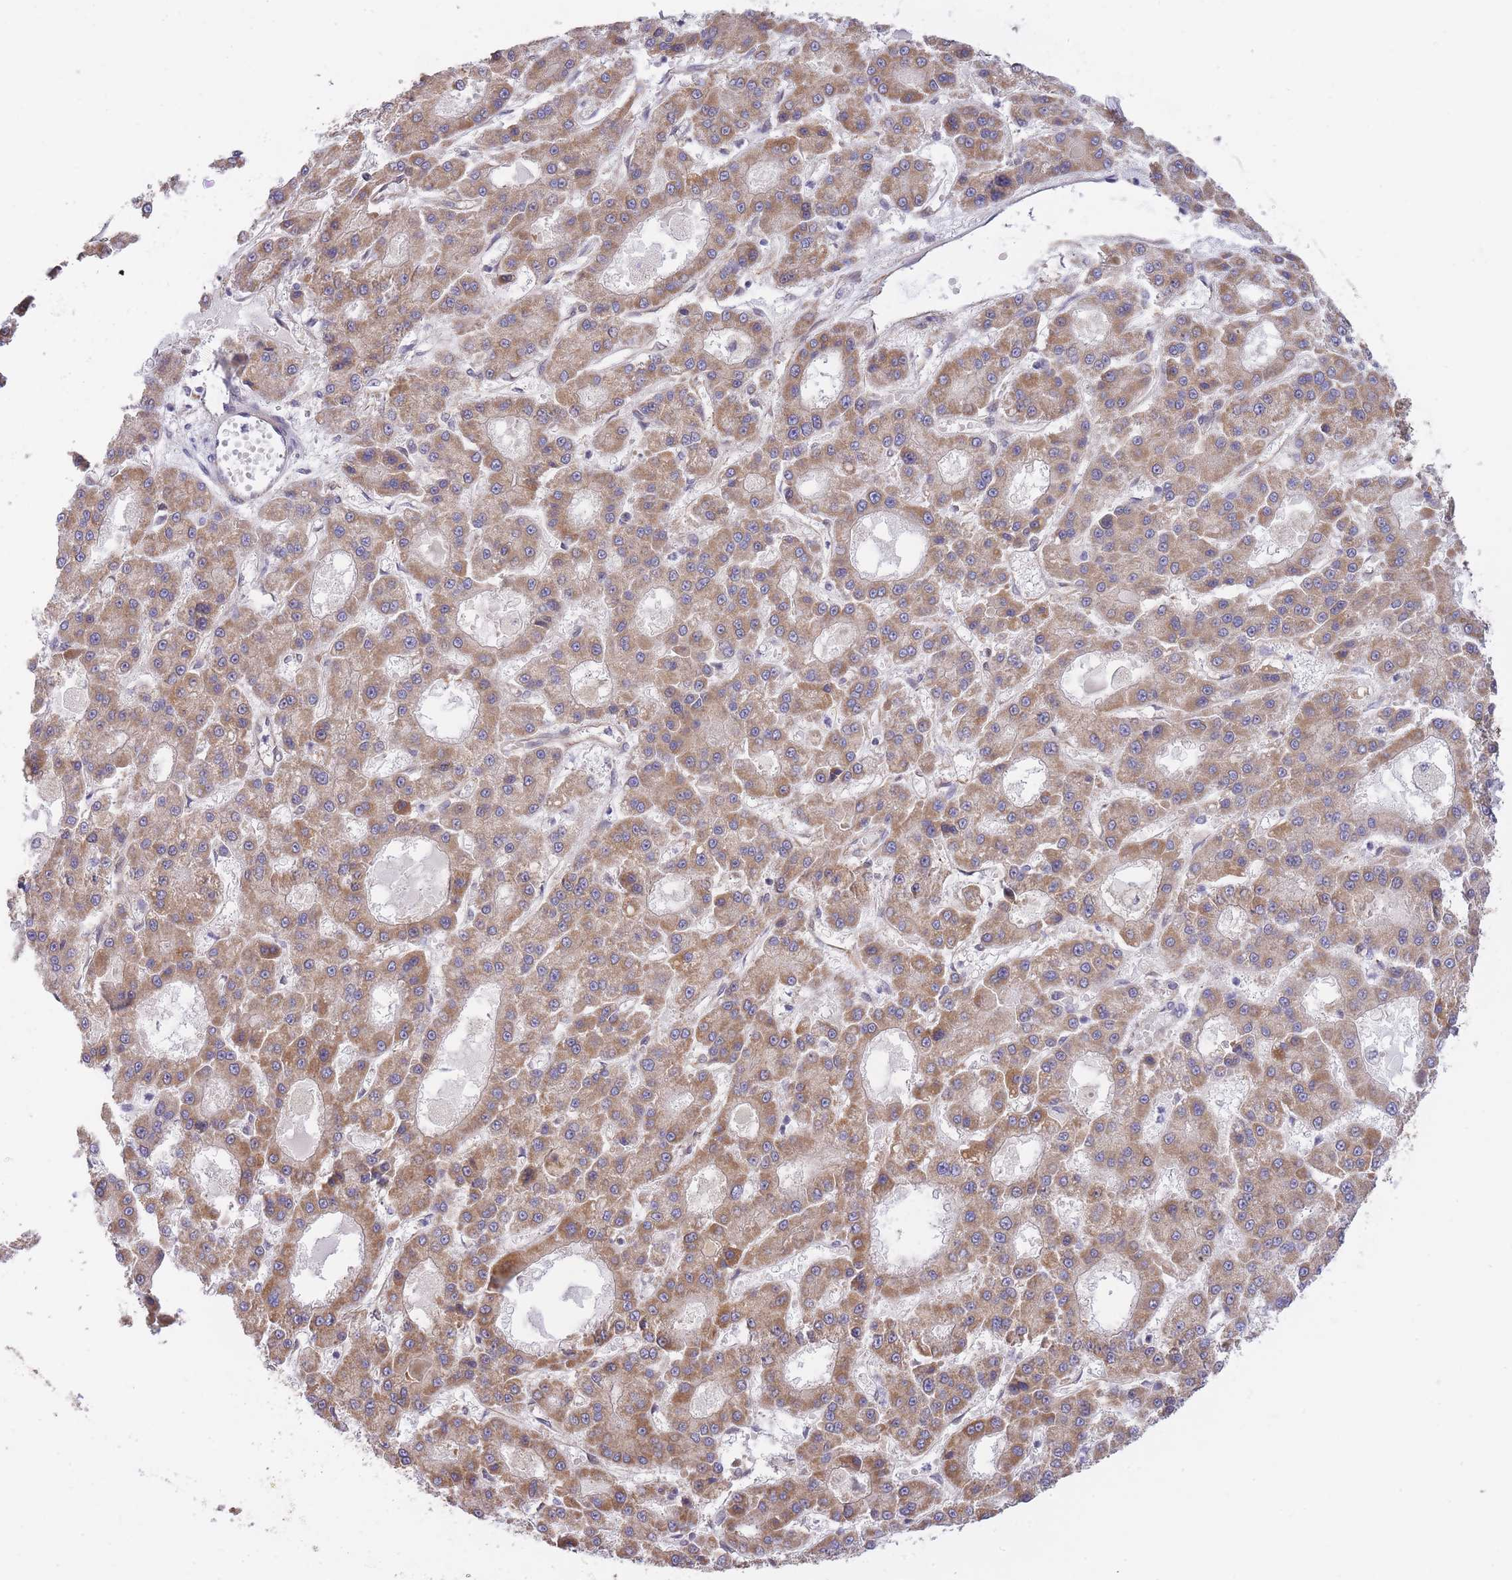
{"staining": {"intensity": "moderate", "quantity": ">75%", "location": "cytoplasmic/membranous"}, "tissue": "liver cancer", "cell_type": "Tumor cells", "image_type": "cancer", "snomed": [{"axis": "morphology", "description": "Carcinoma, Hepatocellular, NOS"}, {"axis": "topography", "description": "Liver"}], "caption": "Immunohistochemical staining of human liver cancer (hepatocellular carcinoma) reveals medium levels of moderate cytoplasmic/membranous staining in approximately >75% of tumor cells.", "gene": "EXOSC8", "patient": {"sex": "male", "age": 70}}